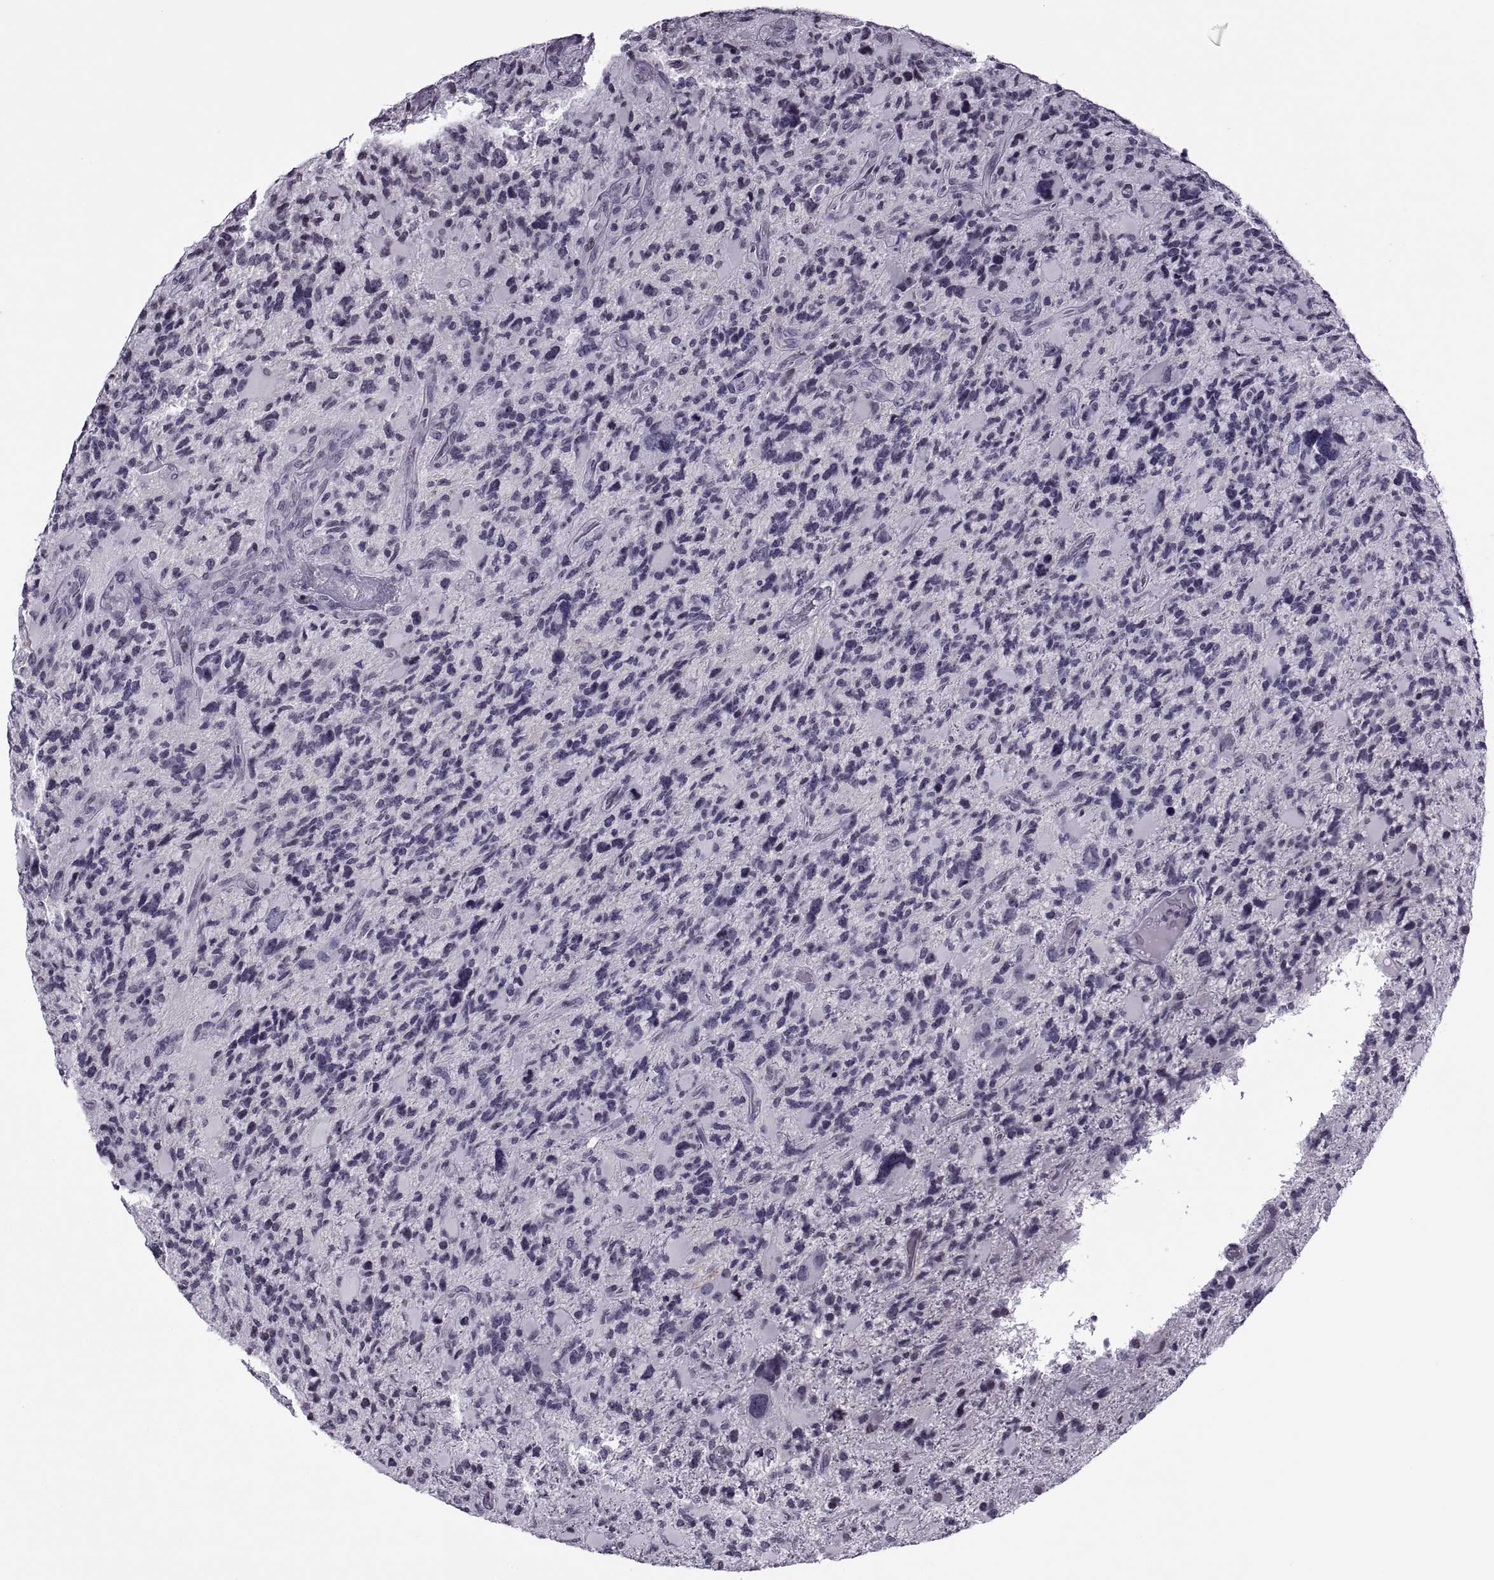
{"staining": {"intensity": "negative", "quantity": "none", "location": "none"}, "tissue": "glioma", "cell_type": "Tumor cells", "image_type": "cancer", "snomed": [{"axis": "morphology", "description": "Glioma, malignant, High grade"}, {"axis": "topography", "description": "Brain"}], "caption": "Tumor cells are negative for brown protein staining in glioma. (DAB immunohistochemistry (IHC) with hematoxylin counter stain).", "gene": "H1-8", "patient": {"sex": "female", "age": 71}}